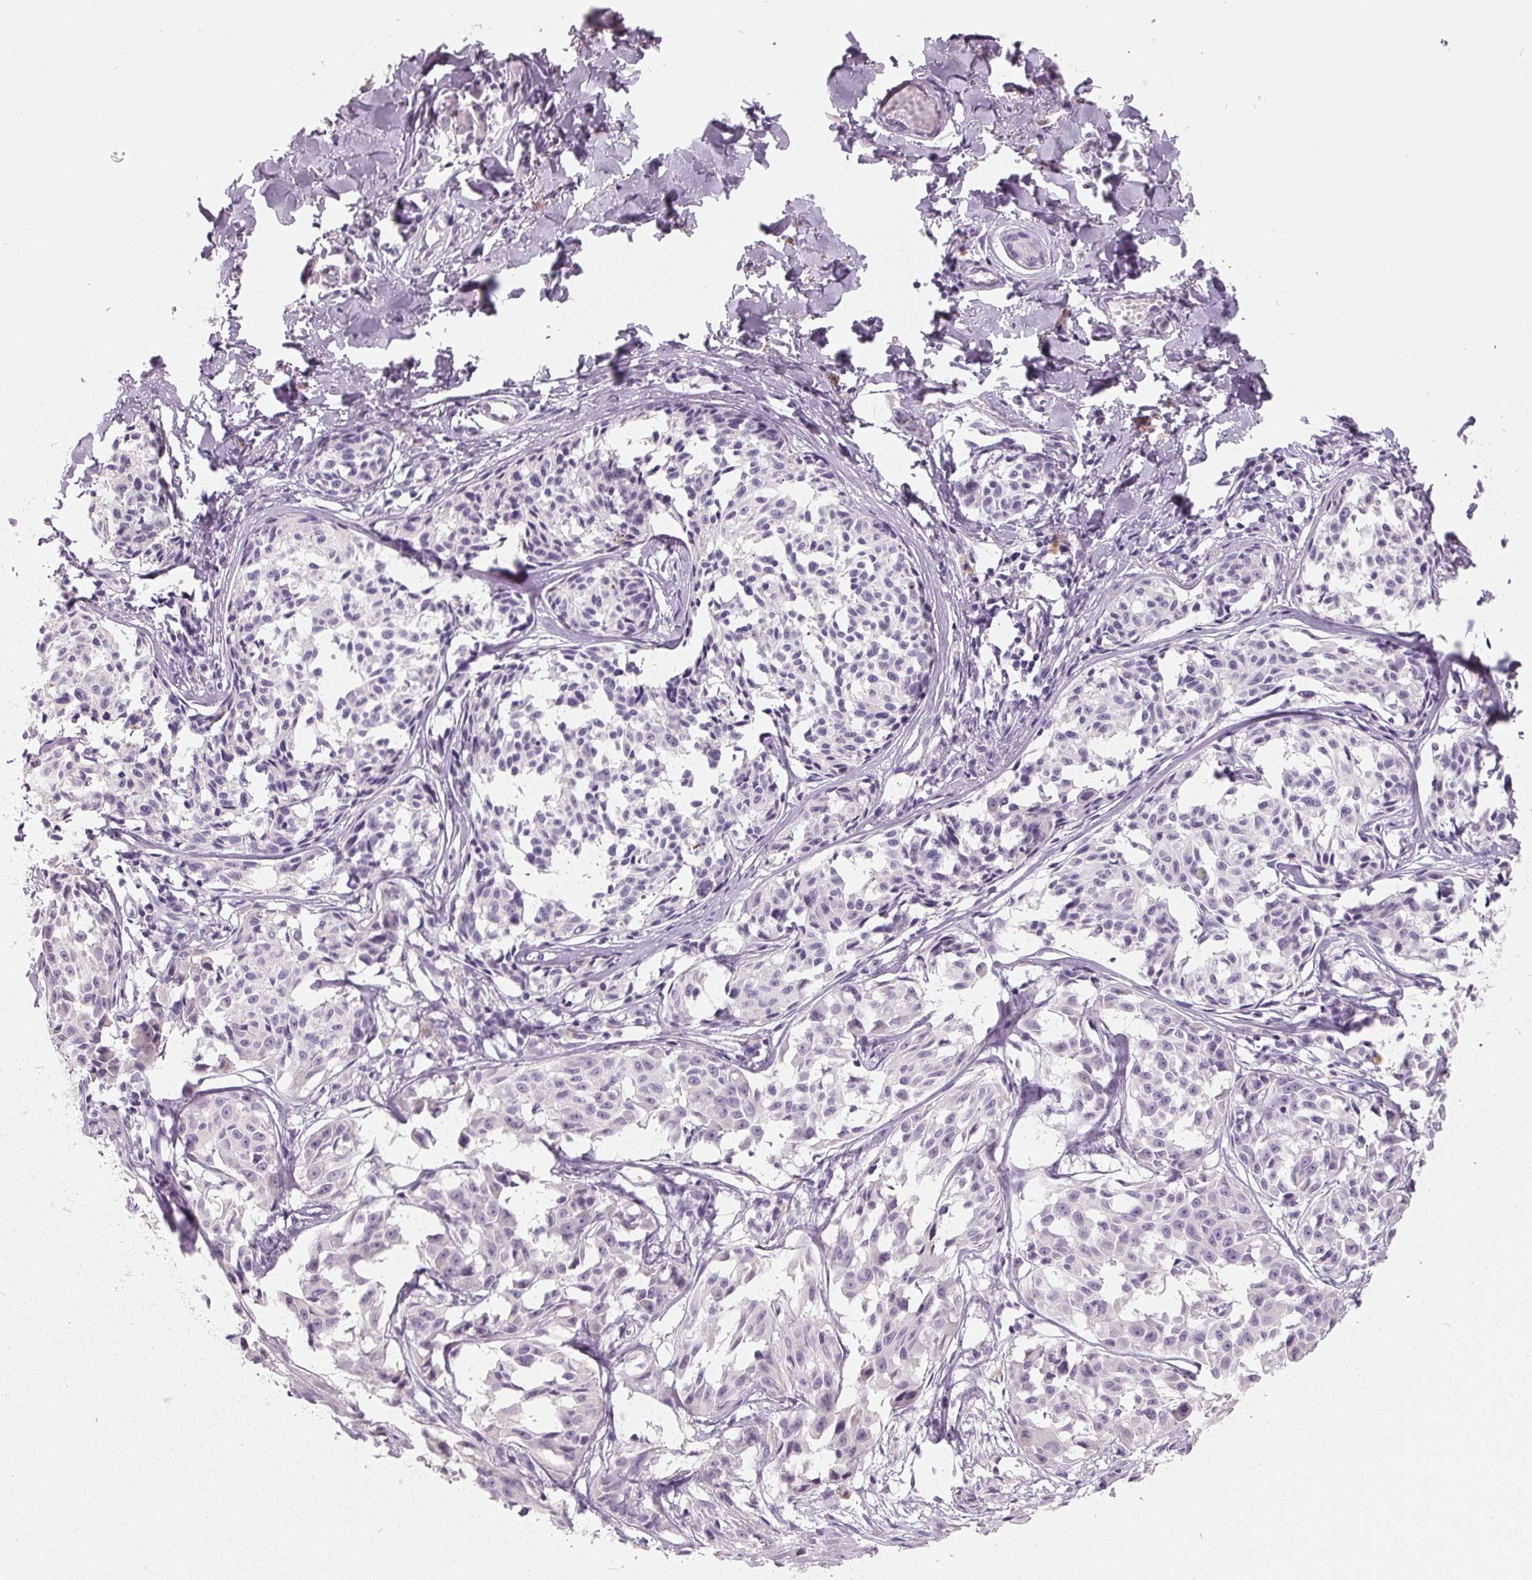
{"staining": {"intensity": "negative", "quantity": "none", "location": "none"}, "tissue": "melanoma", "cell_type": "Tumor cells", "image_type": "cancer", "snomed": [{"axis": "morphology", "description": "Malignant melanoma, NOS"}, {"axis": "topography", "description": "Skin"}], "caption": "Immunohistochemistry micrograph of melanoma stained for a protein (brown), which reveals no expression in tumor cells.", "gene": "FTCD", "patient": {"sex": "male", "age": 51}}